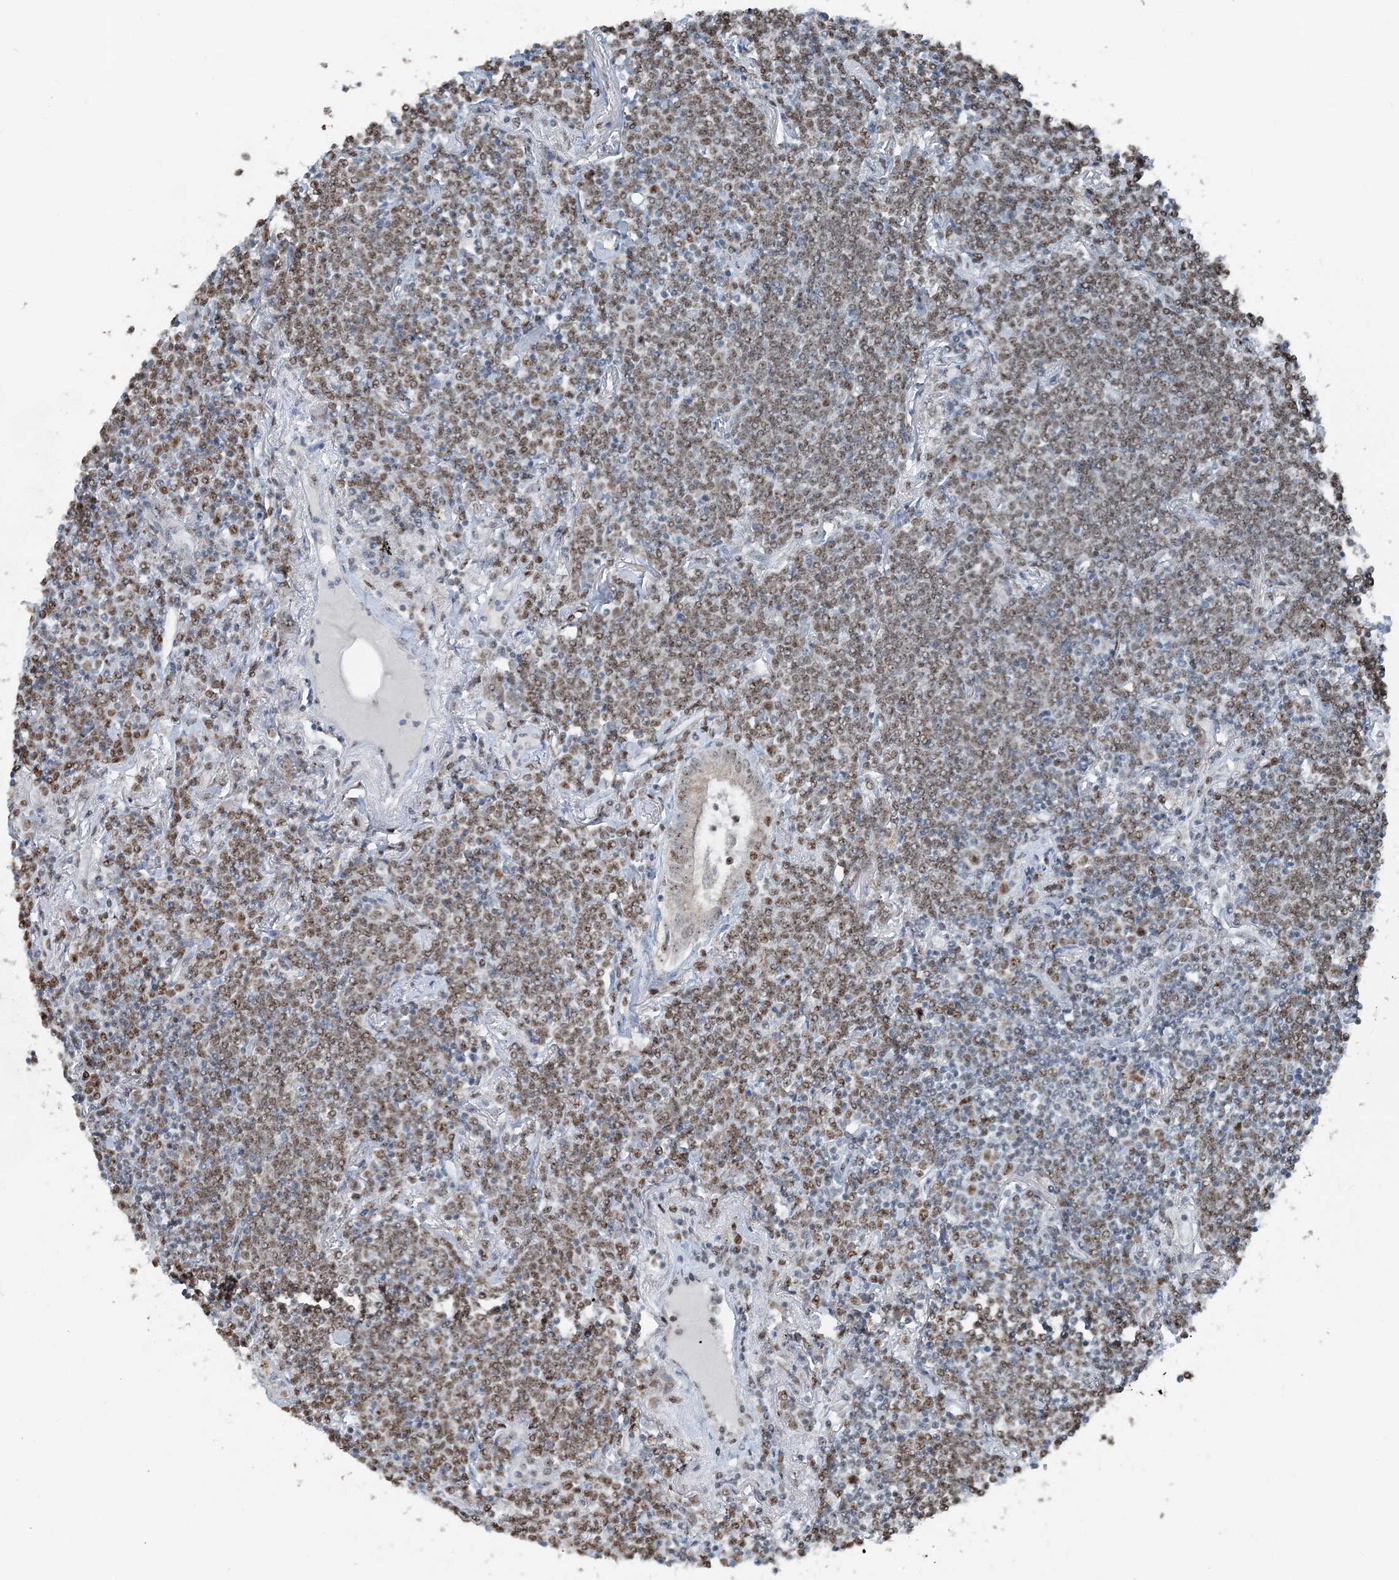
{"staining": {"intensity": "moderate", "quantity": ">75%", "location": "nuclear"}, "tissue": "lymphoma", "cell_type": "Tumor cells", "image_type": "cancer", "snomed": [{"axis": "morphology", "description": "Malignant lymphoma, non-Hodgkin's type, Low grade"}, {"axis": "topography", "description": "Lung"}], "caption": "An image of human malignant lymphoma, non-Hodgkin's type (low-grade) stained for a protein exhibits moderate nuclear brown staining in tumor cells.", "gene": "SUCLG1", "patient": {"sex": "female", "age": 71}}